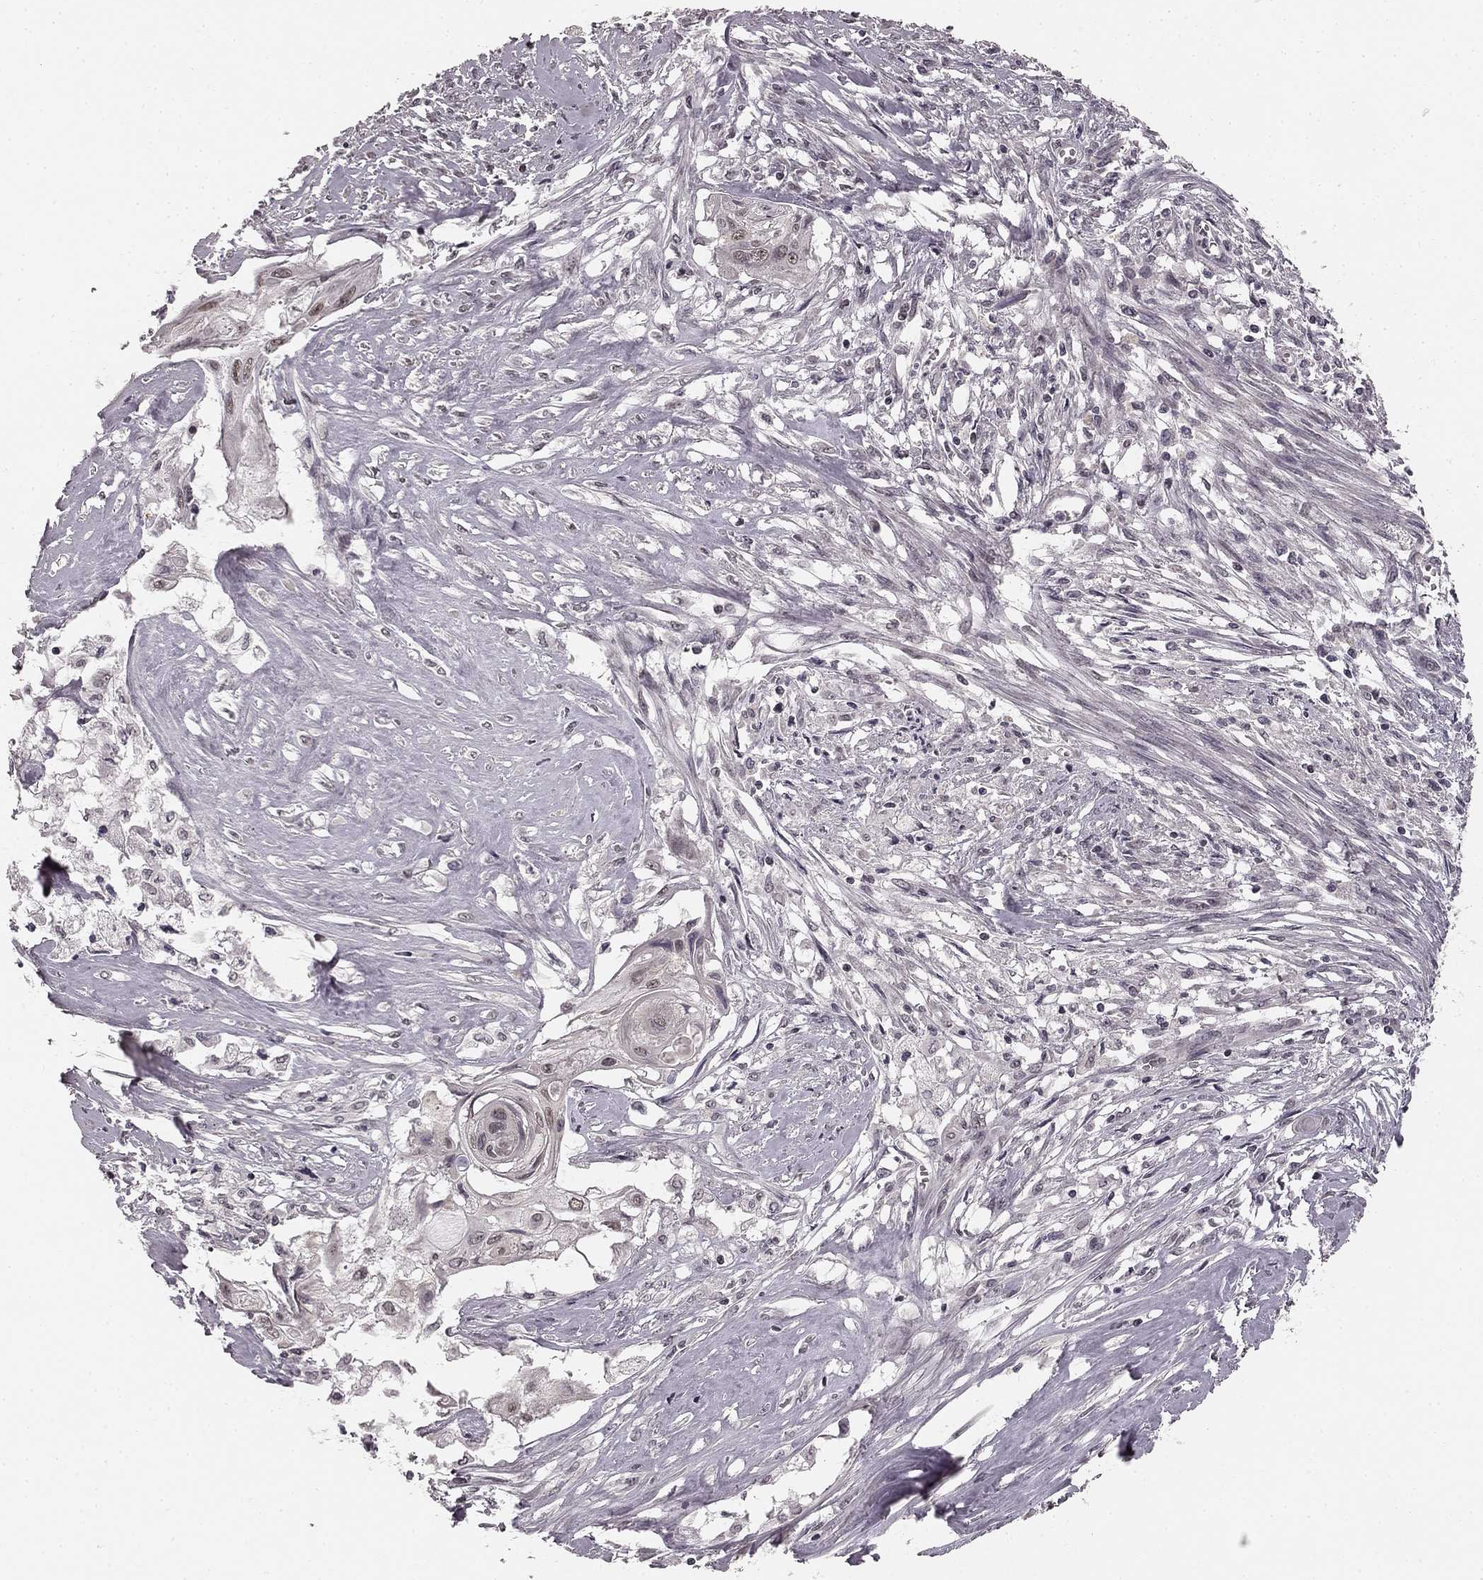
{"staining": {"intensity": "negative", "quantity": "none", "location": "none"}, "tissue": "cervical cancer", "cell_type": "Tumor cells", "image_type": "cancer", "snomed": [{"axis": "morphology", "description": "Squamous cell carcinoma, NOS"}, {"axis": "topography", "description": "Cervix"}], "caption": "Tumor cells show no significant expression in cervical cancer.", "gene": "HCN4", "patient": {"sex": "female", "age": 49}}